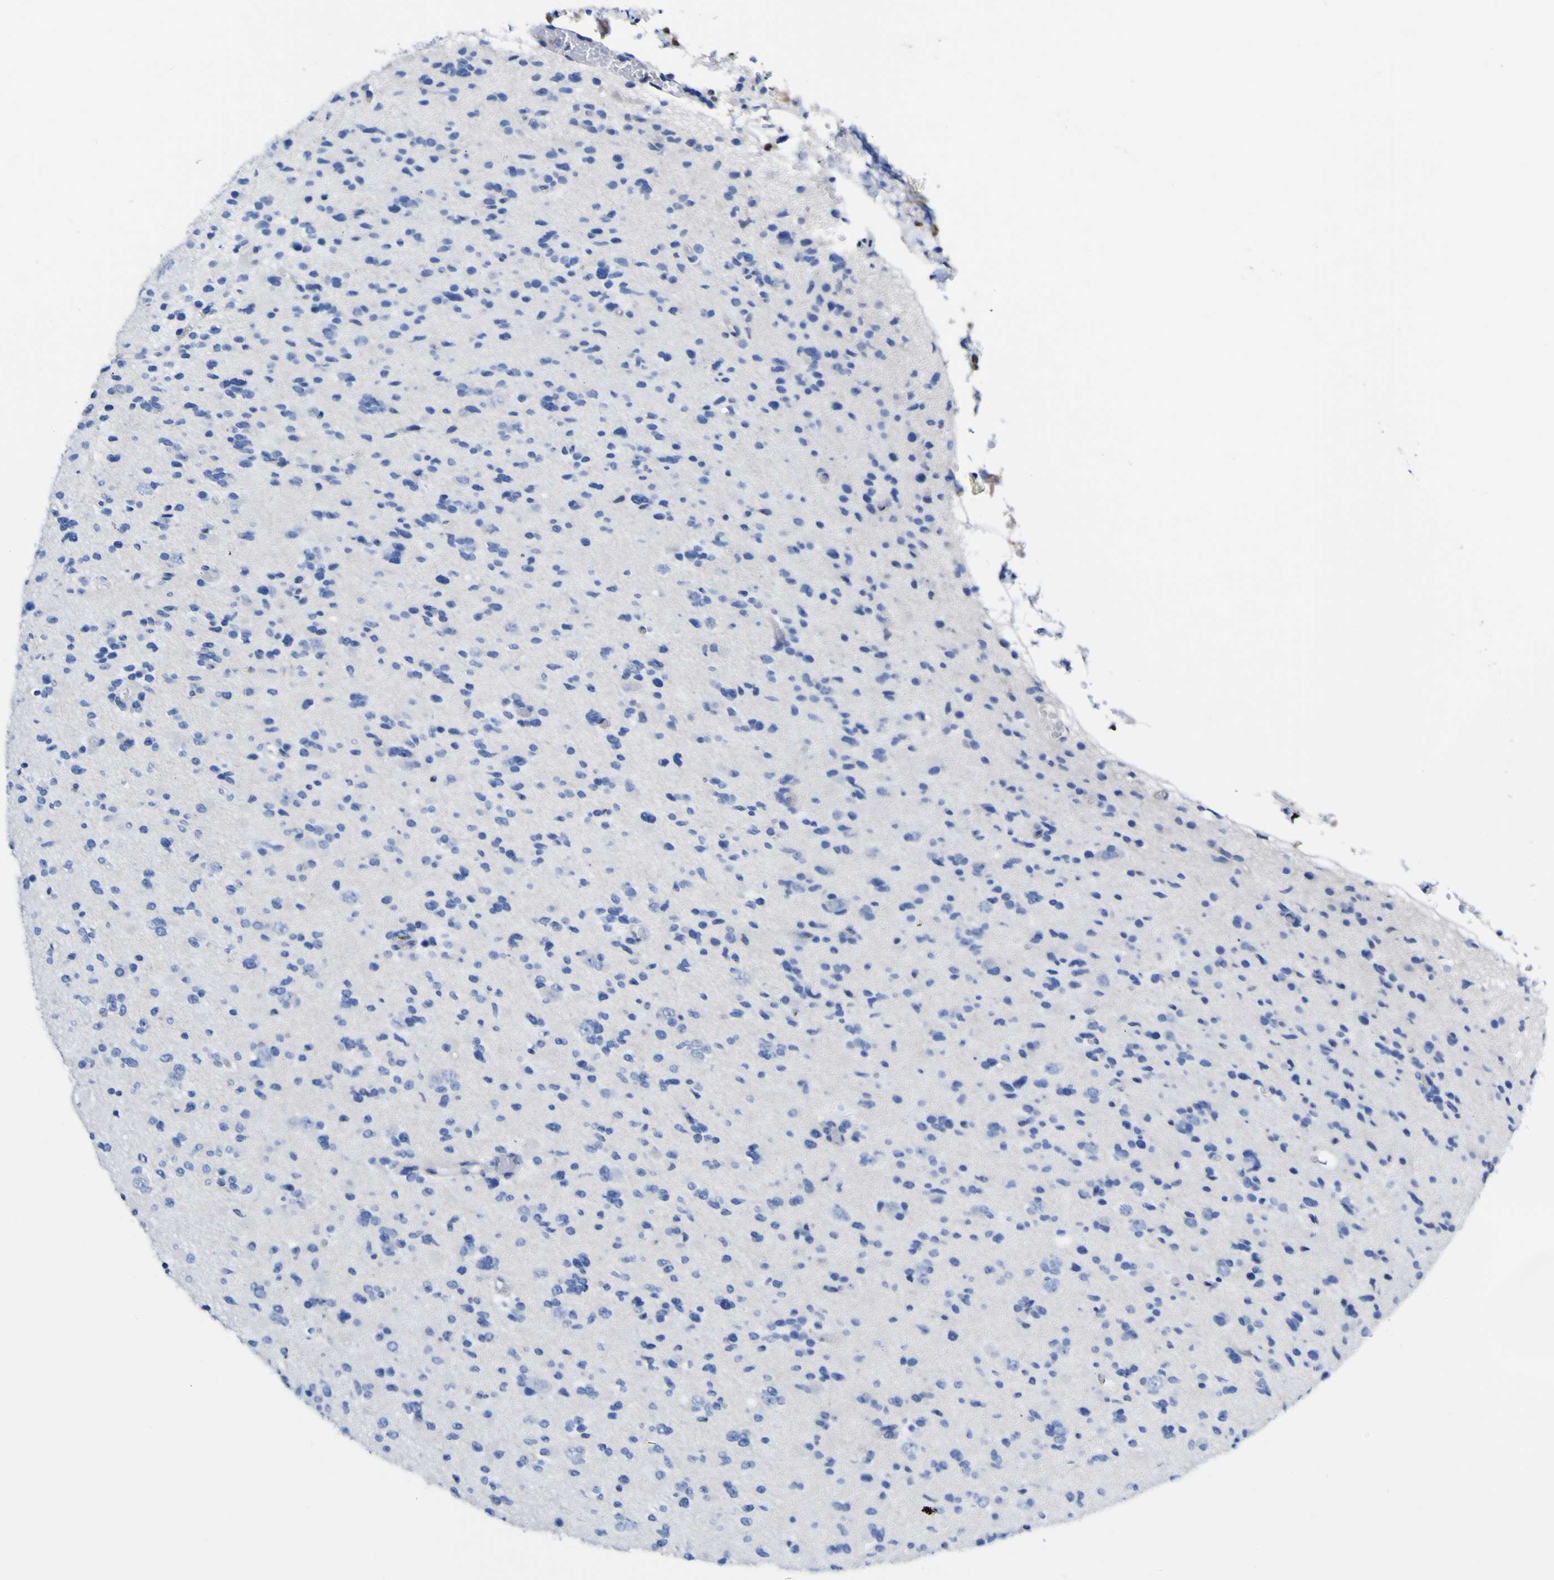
{"staining": {"intensity": "negative", "quantity": "none", "location": "none"}, "tissue": "glioma", "cell_type": "Tumor cells", "image_type": "cancer", "snomed": [{"axis": "morphology", "description": "Glioma, malignant, Low grade"}, {"axis": "topography", "description": "Brain"}], "caption": "A high-resolution photomicrograph shows immunohistochemistry staining of glioma, which demonstrates no significant expression in tumor cells.", "gene": "CASP6", "patient": {"sex": "female", "age": 22}}